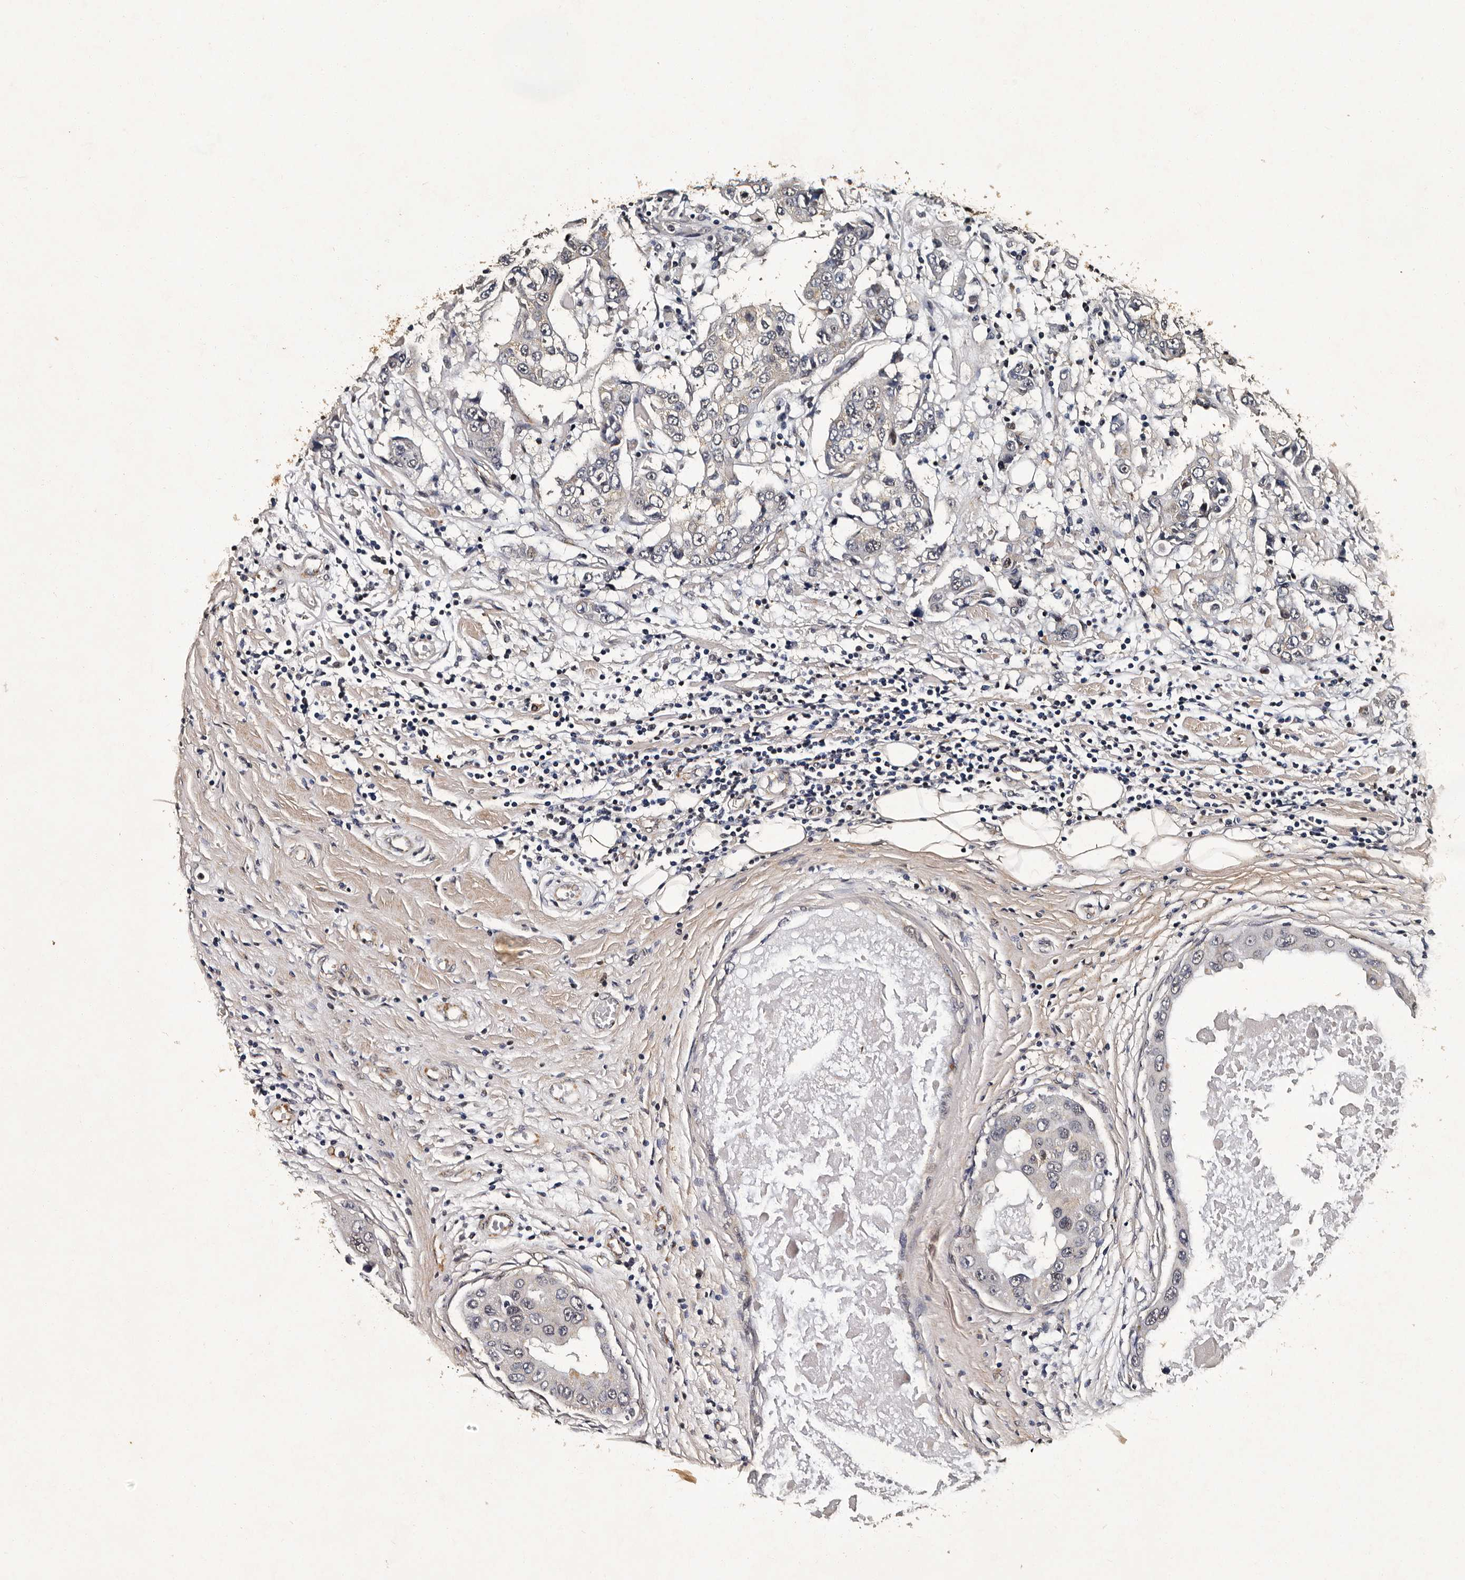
{"staining": {"intensity": "negative", "quantity": "none", "location": "none"}, "tissue": "breast cancer", "cell_type": "Tumor cells", "image_type": "cancer", "snomed": [{"axis": "morphology", "description": "Duct carcinoma"}, {"axis": "topography", "description": "Breast"}], "caption": "This image is of breast cancer stained with immunohistochemistry to label a protein in brown with the nuclei are counter-stained blue. There is no positivity in tumor cells. (DAB immunohistochemistry (IHC) visualized using brightfield microscopy, high magnification).", "gene": "CPNE3", "patient": {"sex": "female", "age": 27}}